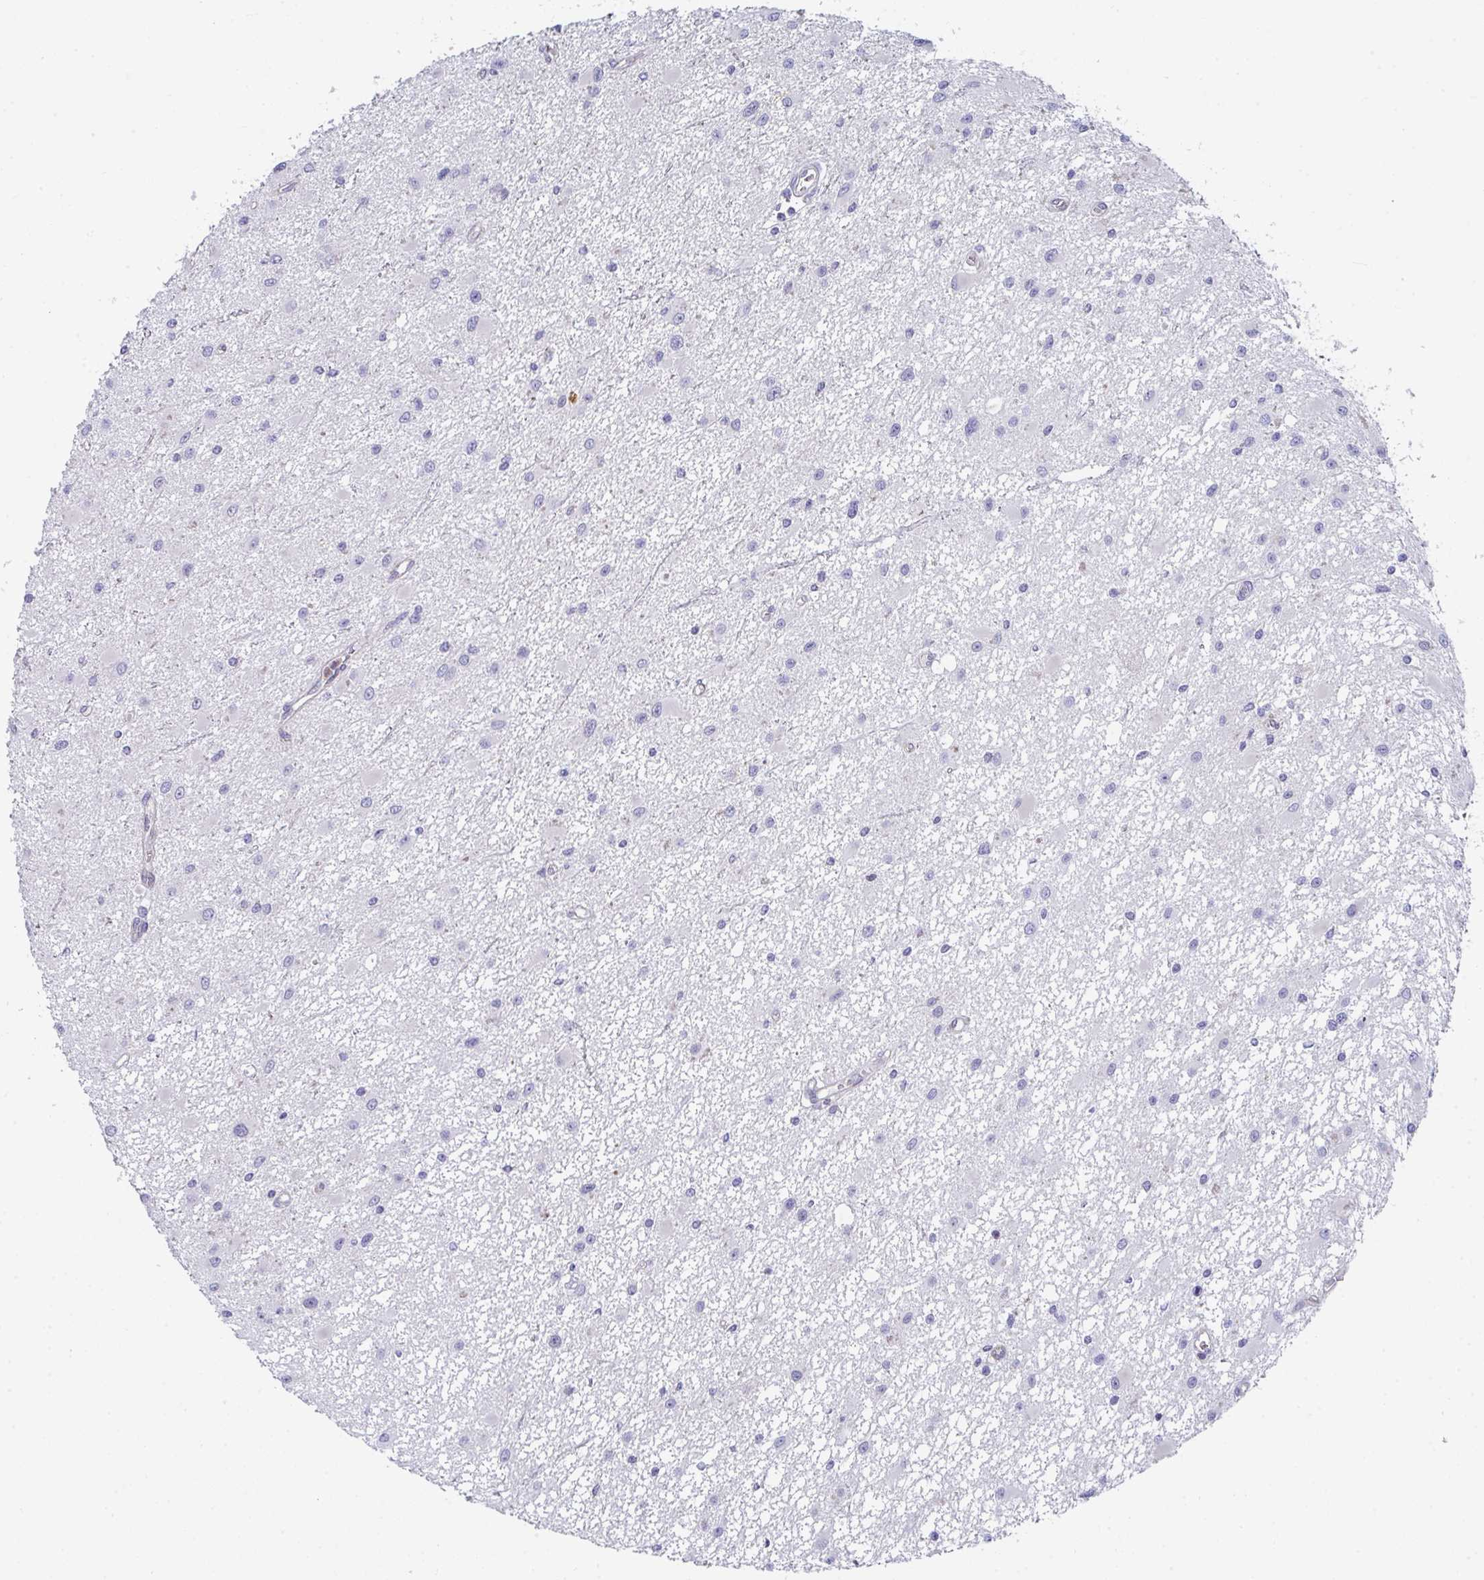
{"staining": {"intensity": "negative", "quantity": "none", "location": "none"}, "tissue": "glioma", "cell_type": "Tumor cells", "image_type": "cancer", "snomed": [{"axis": "morphology", "description": "Glioma, malignant, High grade"}, {"axis": "topography", "description": "Brain"}], "caption": "An immunohistochemistry histopathology image of malignant glioma (high-grade) is shown. There is no staining in tumor cells of malignant glioma (high-grade). (DAB immunohistochemistry (IHC), high magnification).", "gene": "MGAM2", "patient": {"sex": "male", "age": 54}}